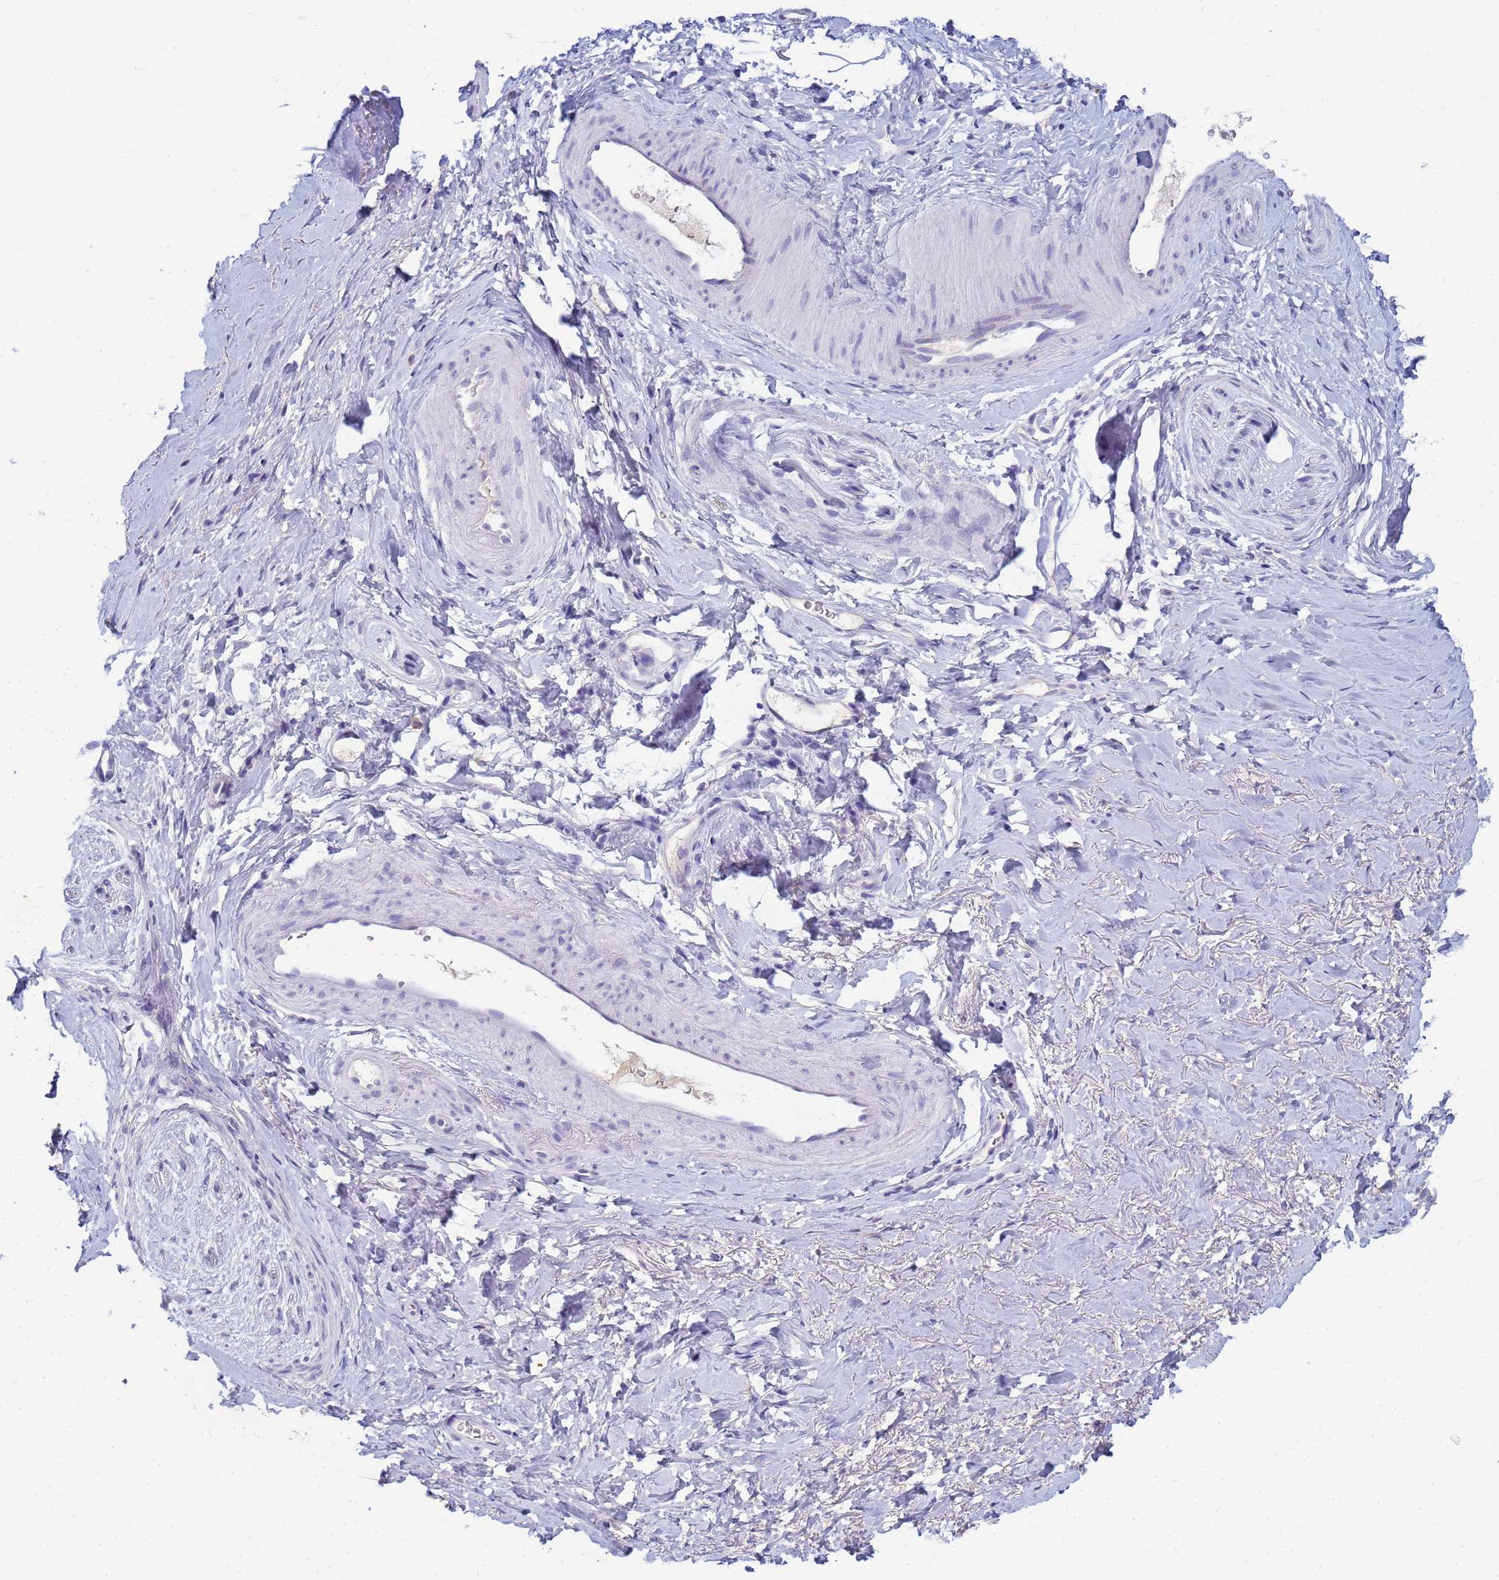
{"staining": {"intensity": "negative", "quantity": "none", "location": "none"}, "tissue": "smooth muscle", "cell_type": "Smooth muscle cells", "image_type": "normal", "snomed": [{"axis": "morphology", "description": "Normal tissue, NOS"}, {"axis": "topography", "description": "Smooth muscle"}, {"axis": "topography", "description": "Peripheral nerve tissue"}], "caption": "This photomicrograph is of unremarkable smooth muscle stained with IHC to label a protein in brown with the nuclei are counter-stained blue. There is no staining in smooth muscle cells.", "gene": "B3GNT8", "patient": {"sex": "male", "age": 69}}